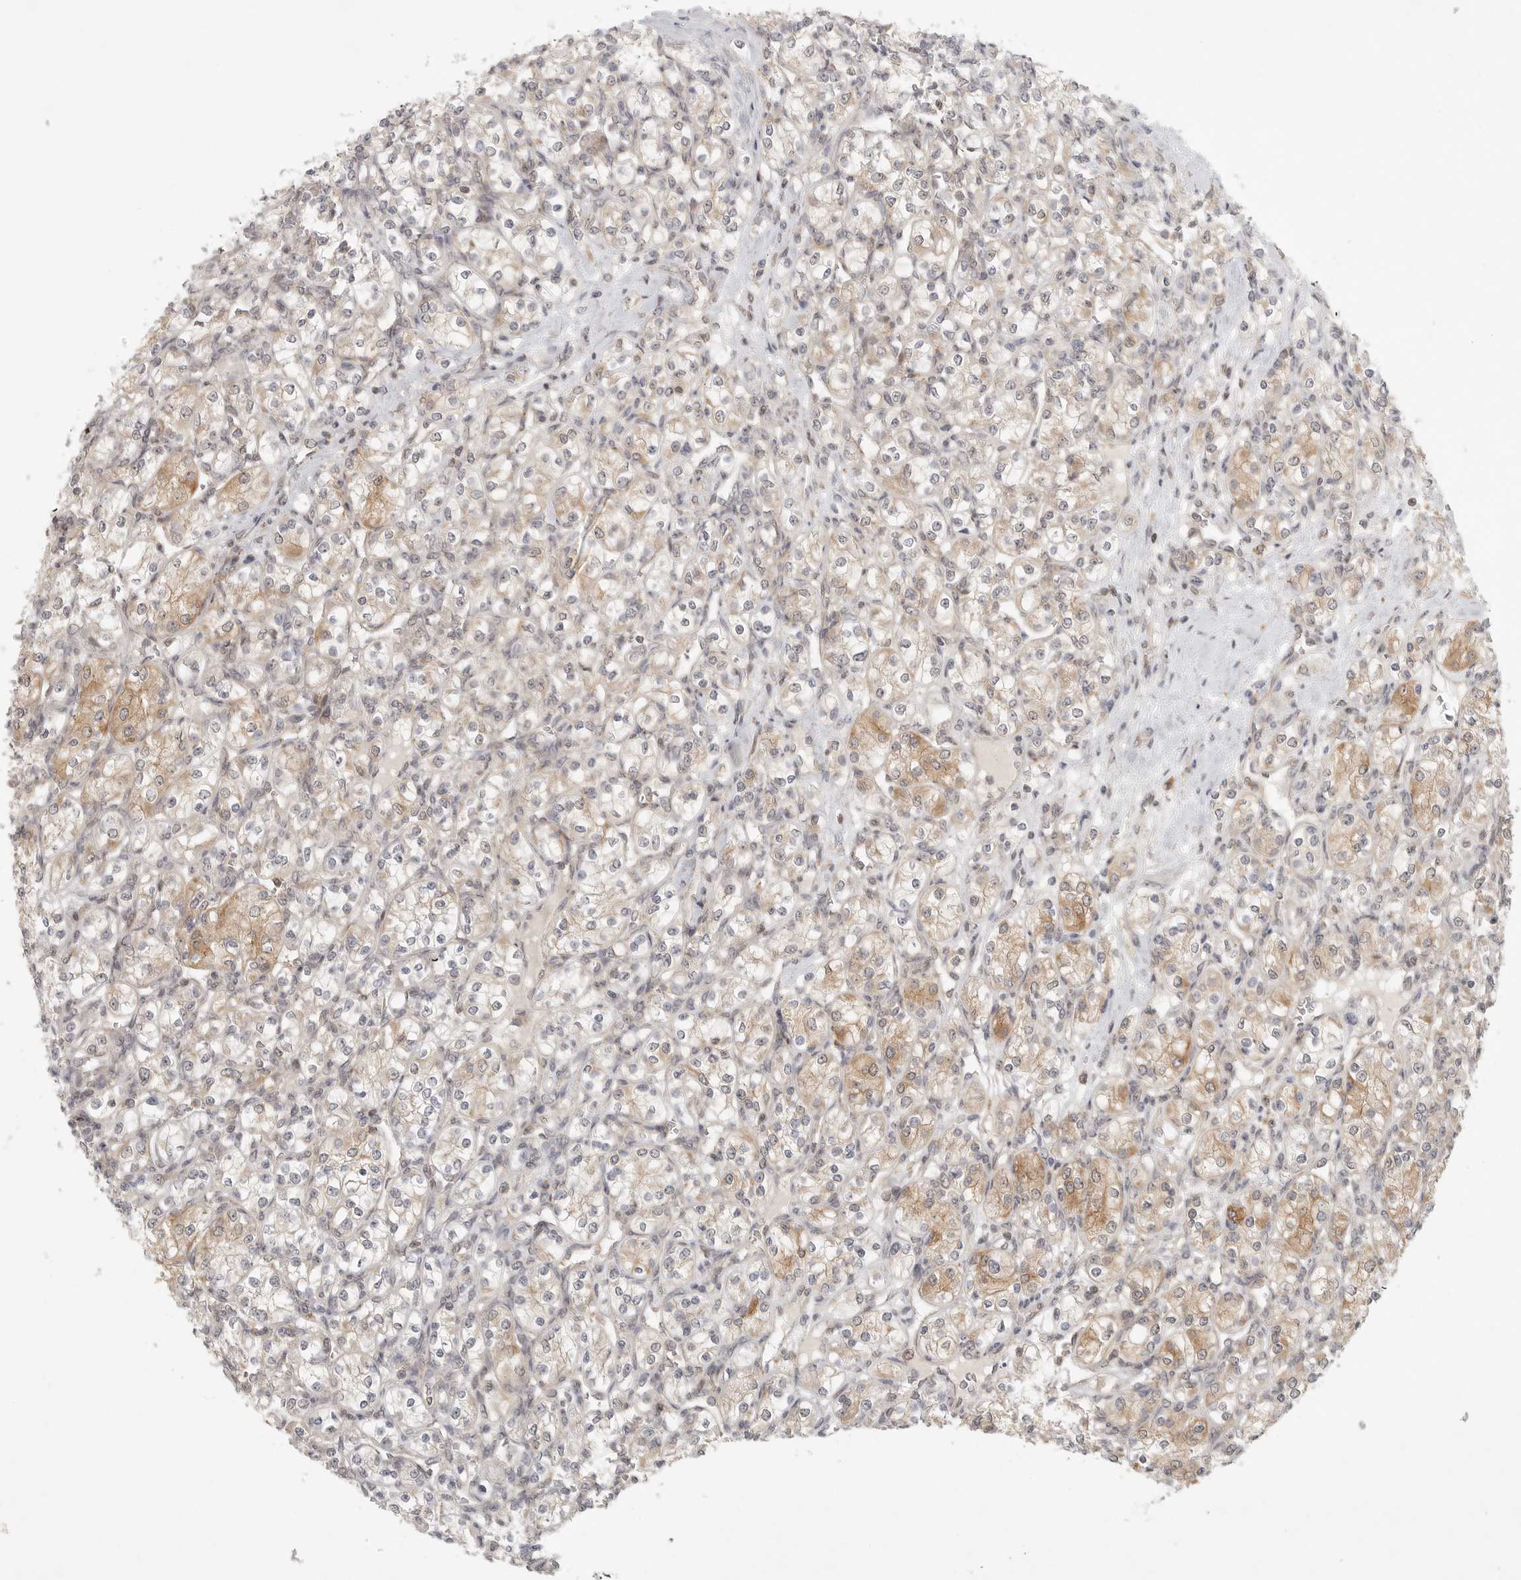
{"staining": {"intensity": "moderate", "quantity": "<25%", "location": "cytoplasmic/membranous"}, "tissue": "renal cancer", "cell_type": "Tumor cells", "image_type": "cancer", "snomed": [{"axis": "morphology", "description": "Adenocarcinoma, NOS"}, {"axis": "topography", "description": "Kidney"}], "caption": "There is low levels of moderate cytoplasmic/membranous positivity in tumor cells of adenocarcinoma (renal), as demonstrated by immunohistochemical staining (brown color).", "gene": "HDAC6", "patient": {"sex": "male", "age": 77}}